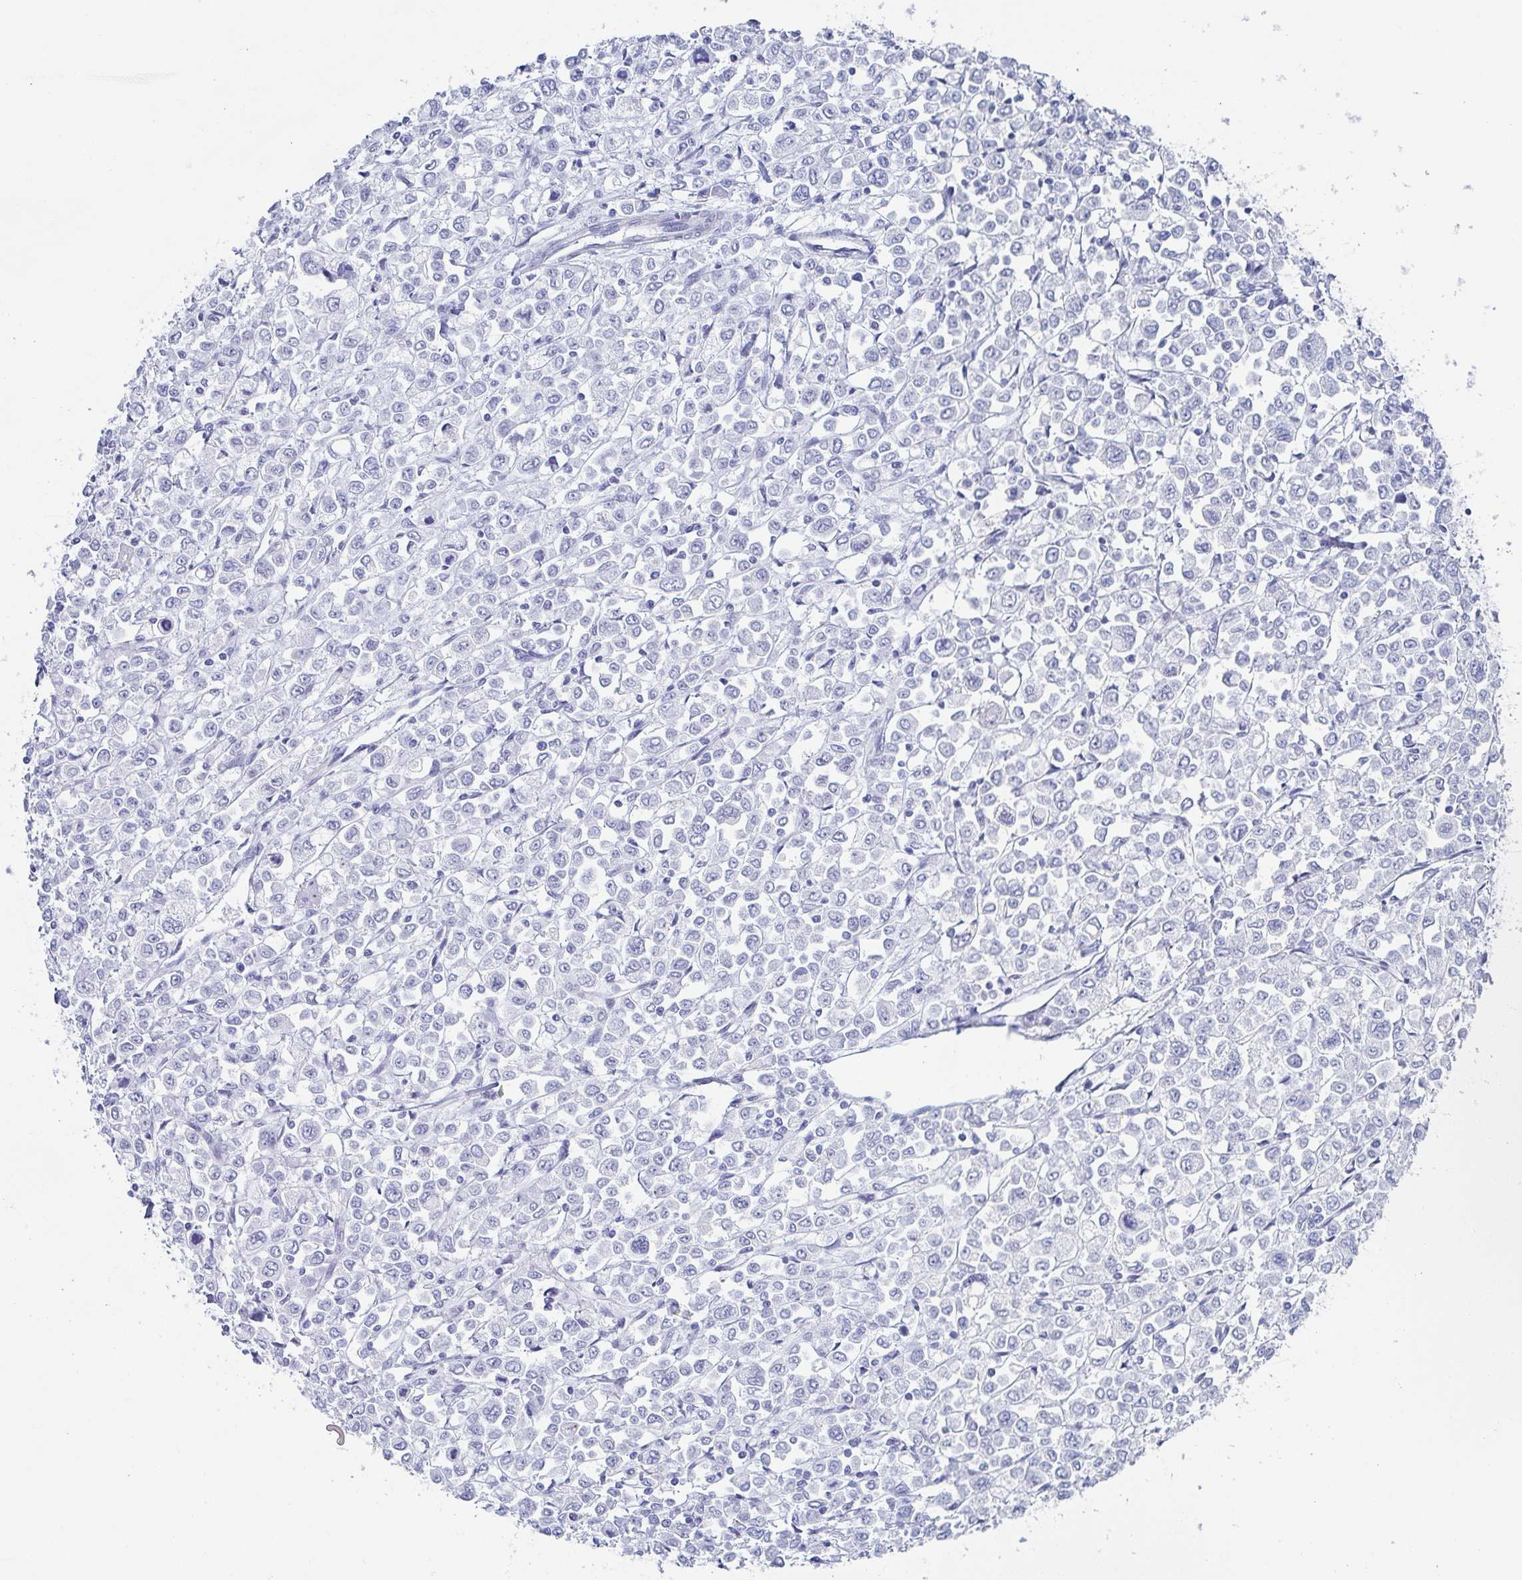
{"staining": {"intensity": "negative", "quantity": "none", "location": "none"}, "tissue": "stomach cancer", "cell_type": "Tumor cells", "image_type": "cancer", "snomed": [{"axis": "morphology", "description": "Adenocarcinoma, NOS"}, {"axis": "topography", "description": "Stomach, upper"}], "caption": "Stomach cancer stained for a protein using immunohistochemistry (IHC) shows no positivity tumor cells.", "gene": "DYNC1I1", "patient": {"sex": "male", "age": 70}}